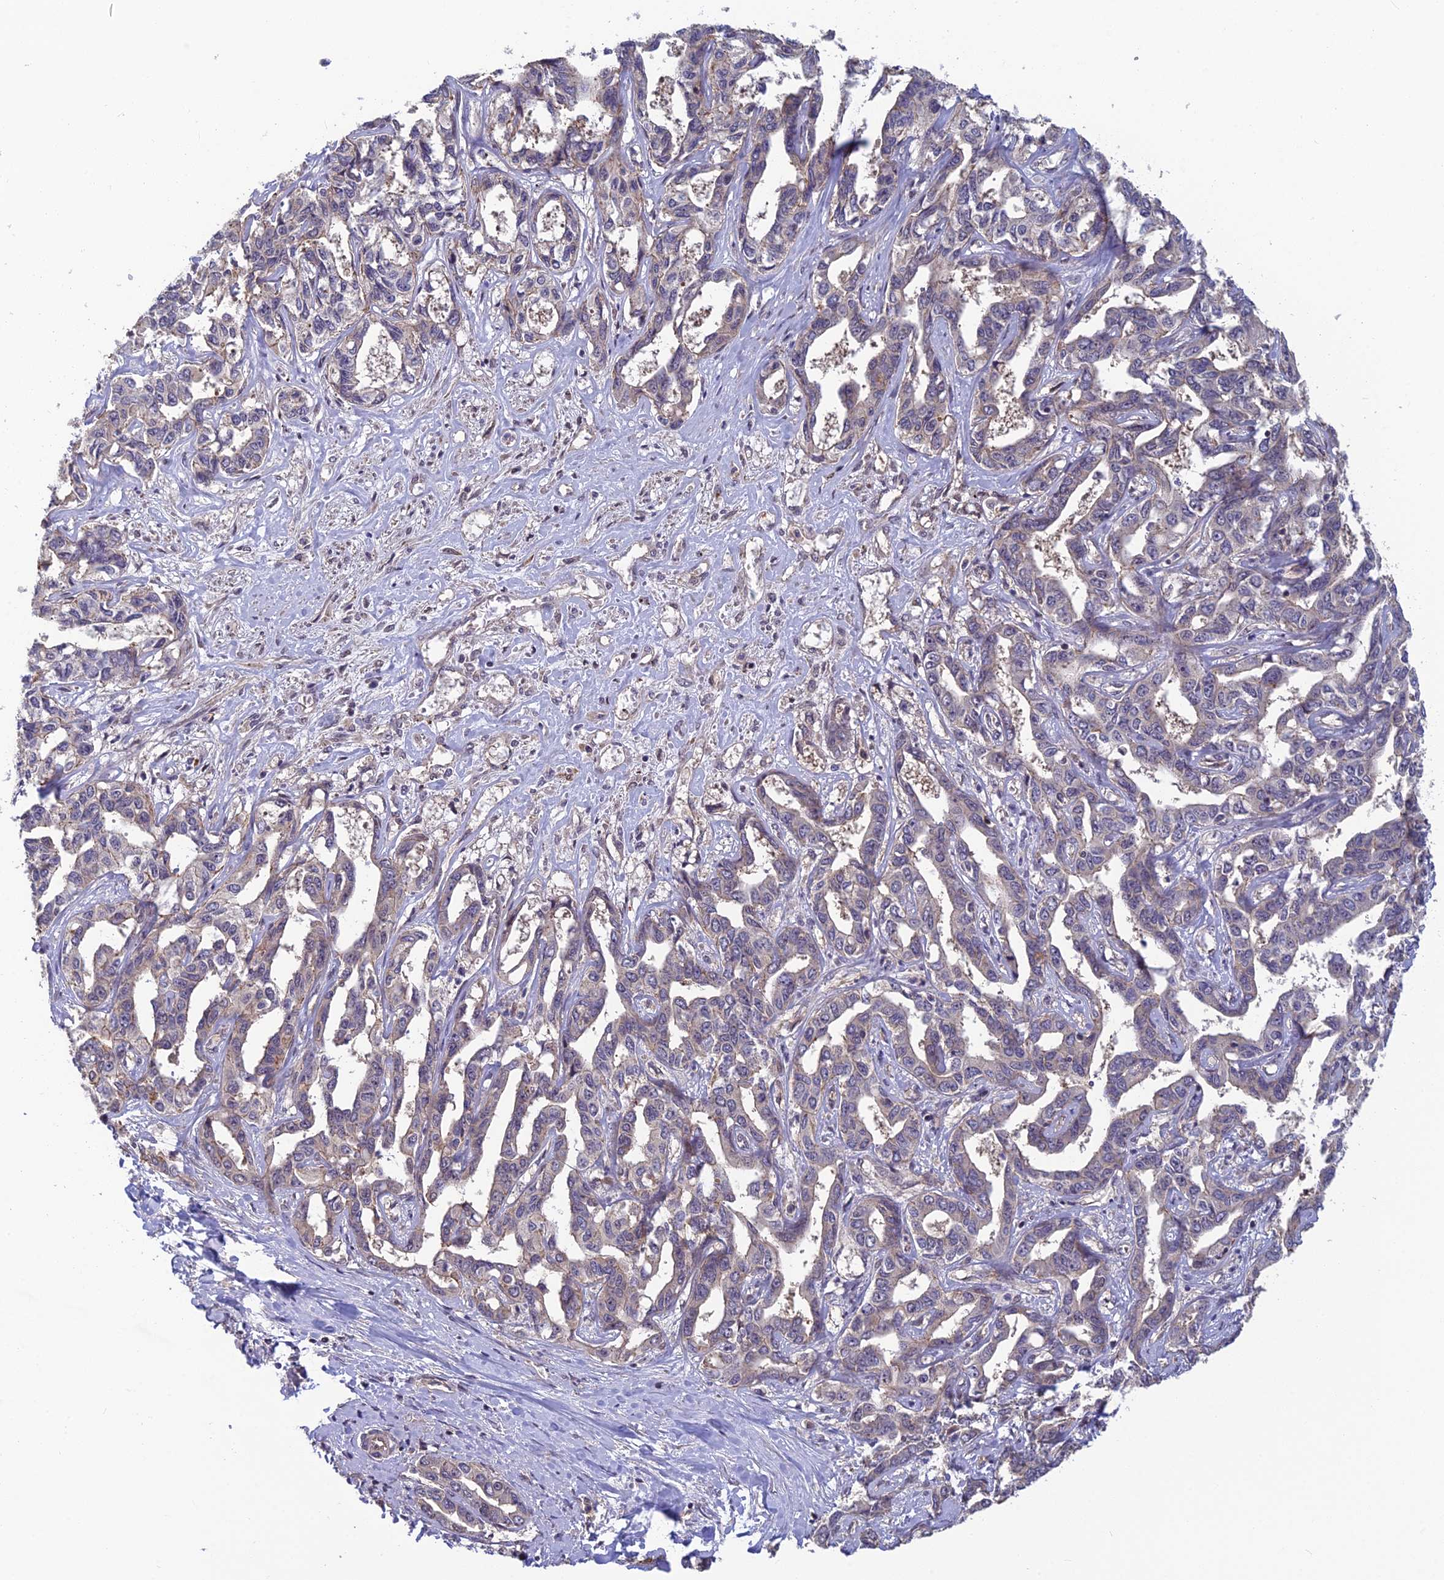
{"staining": {"intensity": "weak", "quantity": "25%-75%", "location": "cytoplasmic/membranous"}, "tissue": "liver cancer", "cell_type": "Tumor cells", "image_type": "cancer", "snomed": [{"axis": "morphology", "description": "Cholangiocarcinoma"}, {"axis": "topography", "description": "Liver"}], "caption": "DAB (3,3'-diaminobenzidine) immunohistochemical staining of liver cholangiocarcinoma demonstrates weak cytoplasmic/membranous protein positivity in about 25%-75% of tumor cells.", "gene": "PIKFYVE", "patient": {"sex": "male", "age": 59}}